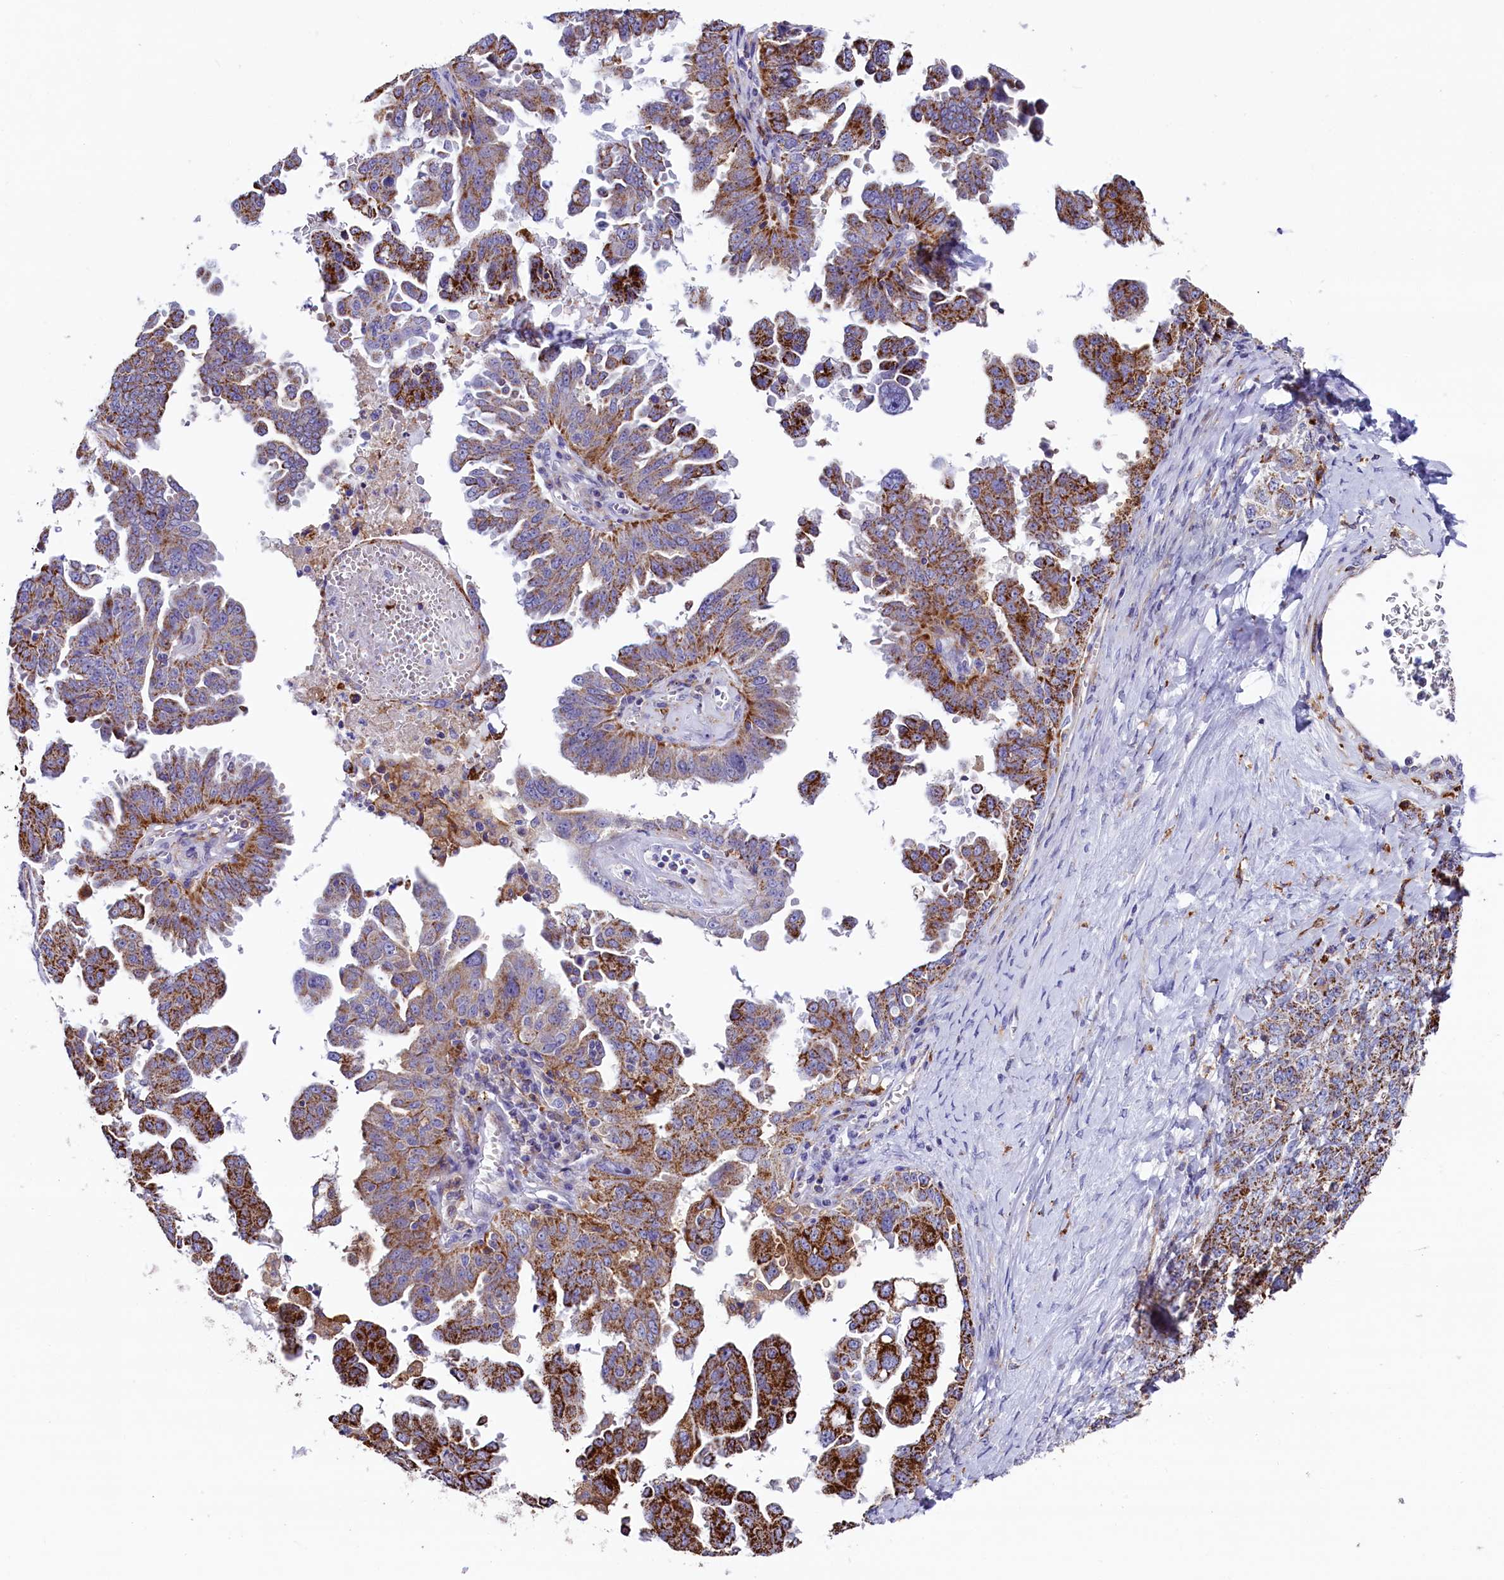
{"staining": {"intensity": "moderate", "quantity": ">75%", "location": "cytoplasmic/membranous"}, "tissue": "ovarian cancer", "cell_type": "Tumor cells", "image_type": "cancer", "snomed": [{"axis": "morphology", "description": "Carcinoma, endometroid"}, {"axis": "topography", "description": "Ovary"}], "caption": "About >75% of tumor cells in human ovarian cancer exhibit moderate cytoplasmic/membranous protein expression as visualized by brown immunohistochemical staining.", "gene": "IL20RA", "patient": {"sex": "female", "age": 62}}